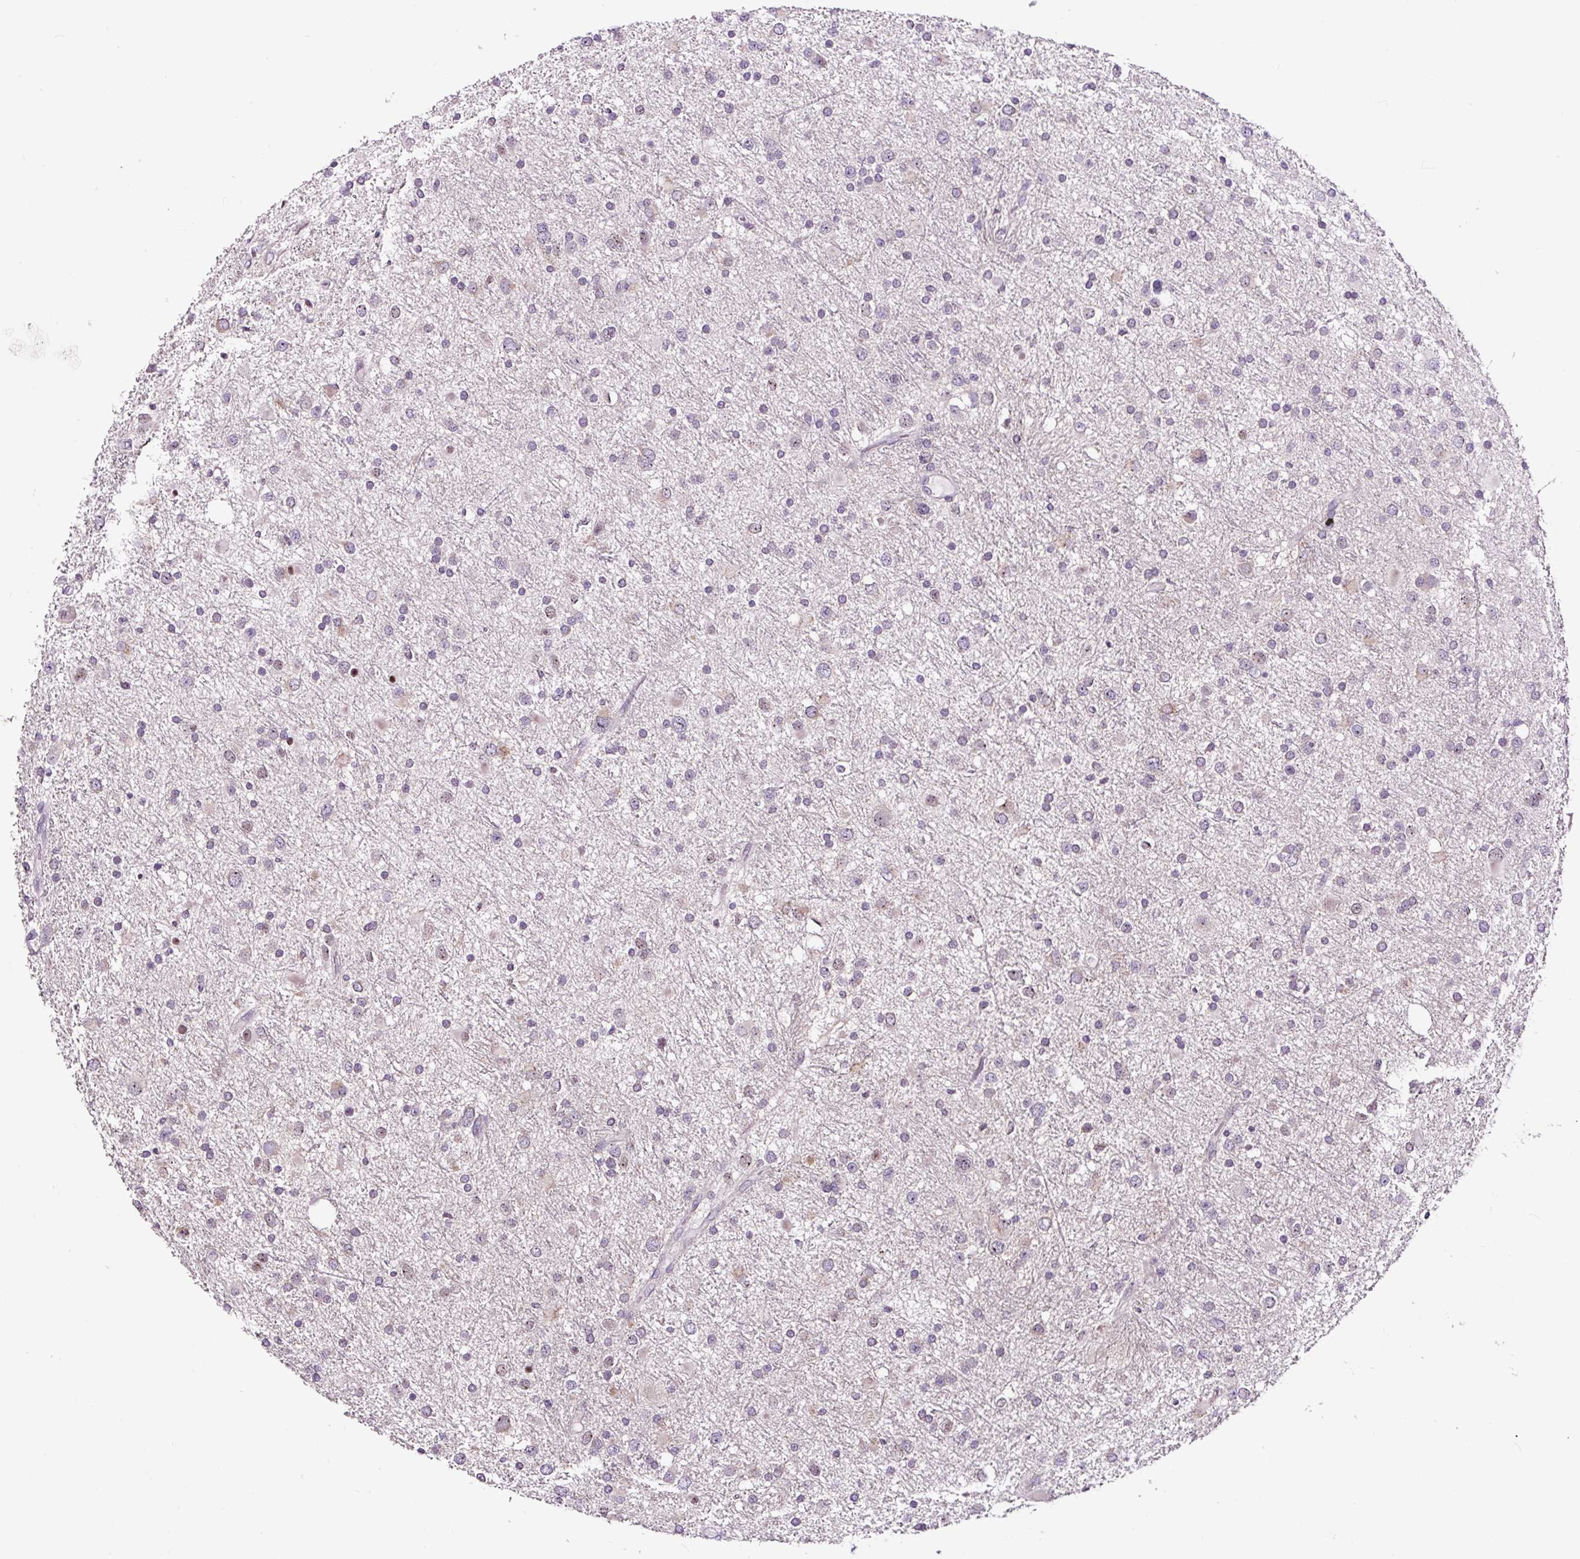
{"staining": {"intensity": "negative", "quantity": "none", "location": "none"}, "tissue": "glioma", "cell_type": "Tumor cells", "image_type": "cancer", "snomed": [{"axis": "morphology", "description": "Glioma, malignant, Low grade"}, {"axis": "topography", "description": "Brain"}], "caption": "Protein analysis of malignant low-grade glioma displays no significant expression in tumor cells. (DAB (3,3'-diaminobenzidine) immunohistochemistry (IHC) visualized using brightfield microscopy, high magnification).", "gene": "NOM1", "patient": {"sex": "female", "age": 32}}